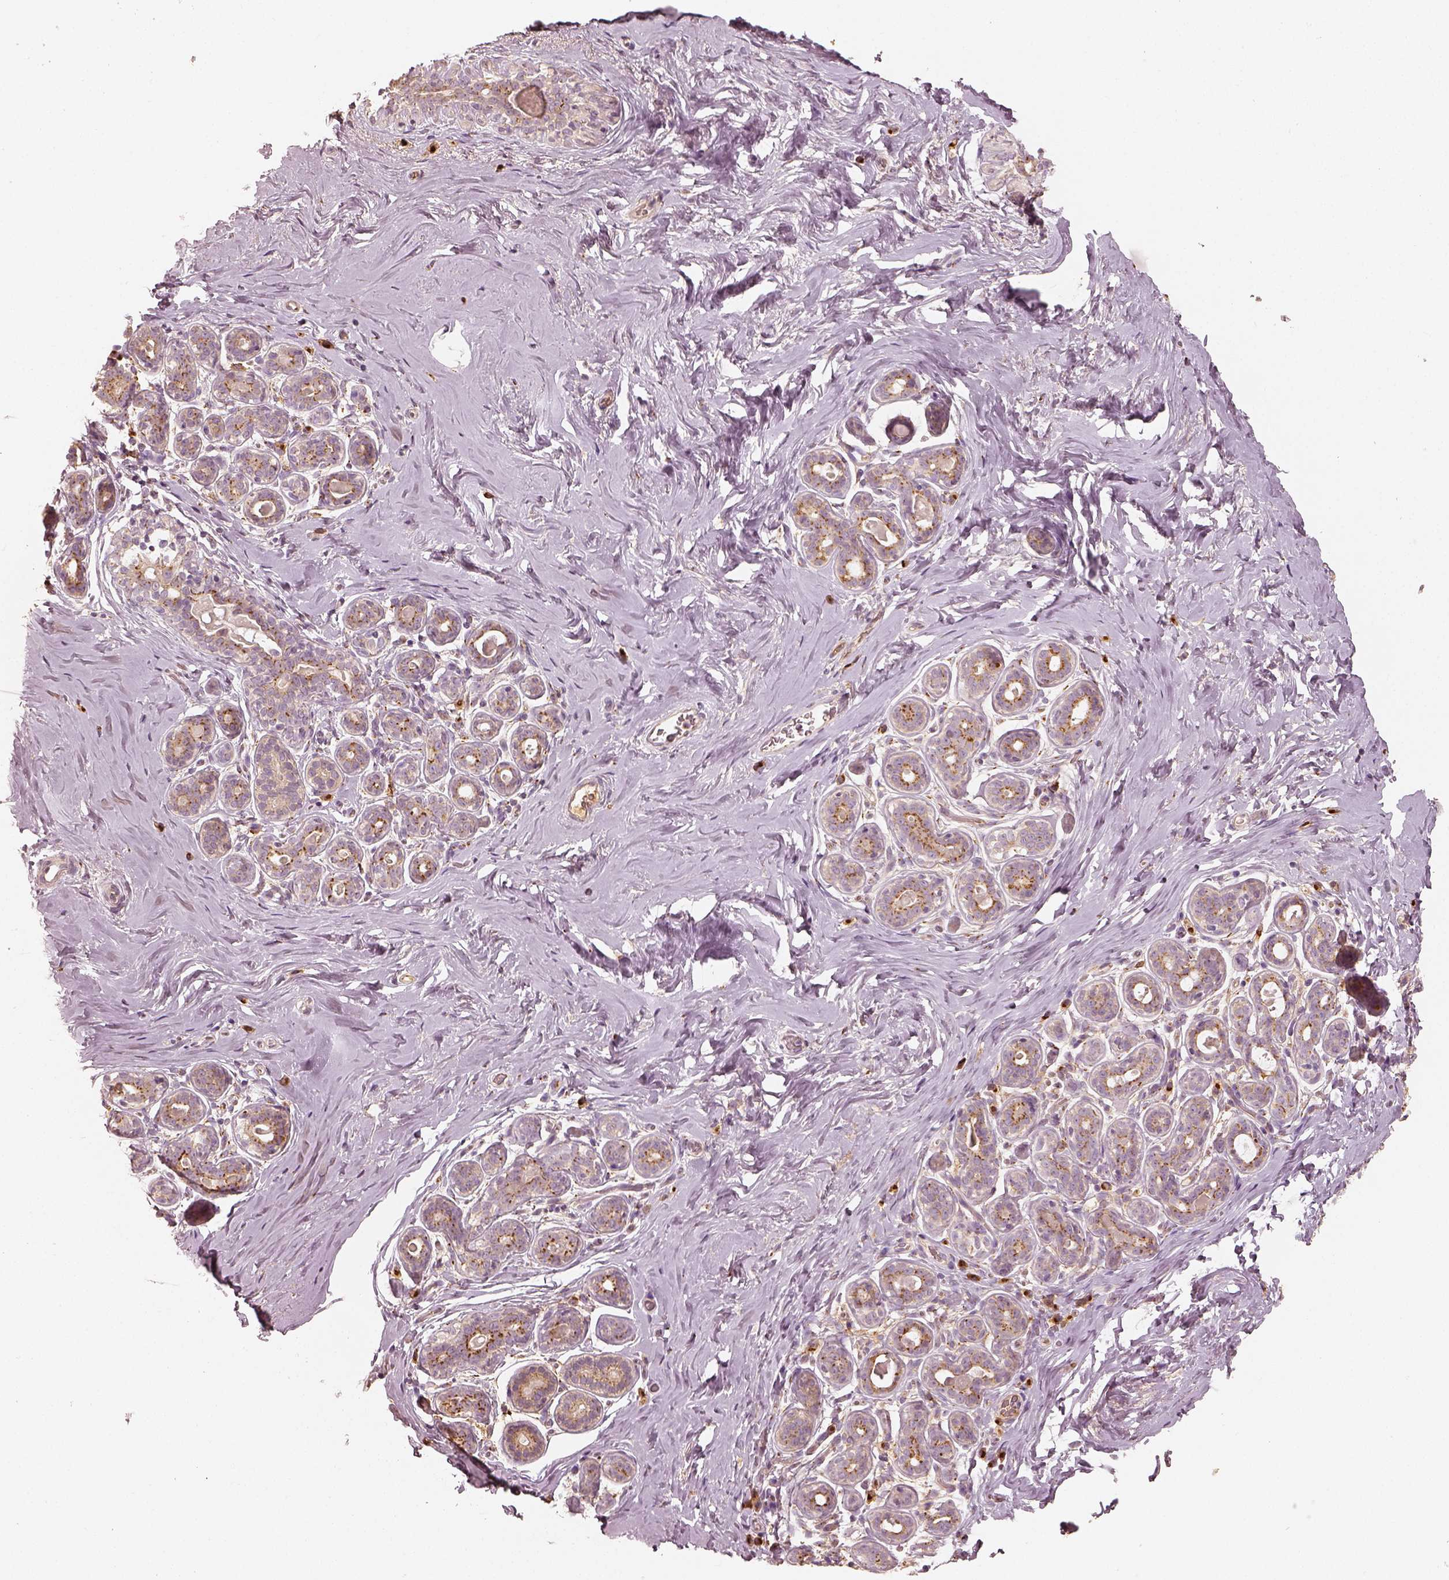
{"staining": {"intensity": "negative", "quantity": "none", "location": "none"}, "tissue": "breast", "cell_type": "Adipocytes", "image_type": "normal", "snomed": [{"axis": "morphology", "description": "Normal tissue, NOS"}, {"axis": "topography", "description": "Skin"}, {"axis": "topography", "description": "Breast"}], "caption": "IHC of normal human breast reveals no staining in adipocytes.", "gene": "GORASP2", "patient": {"sex": "female", "age": 43}}